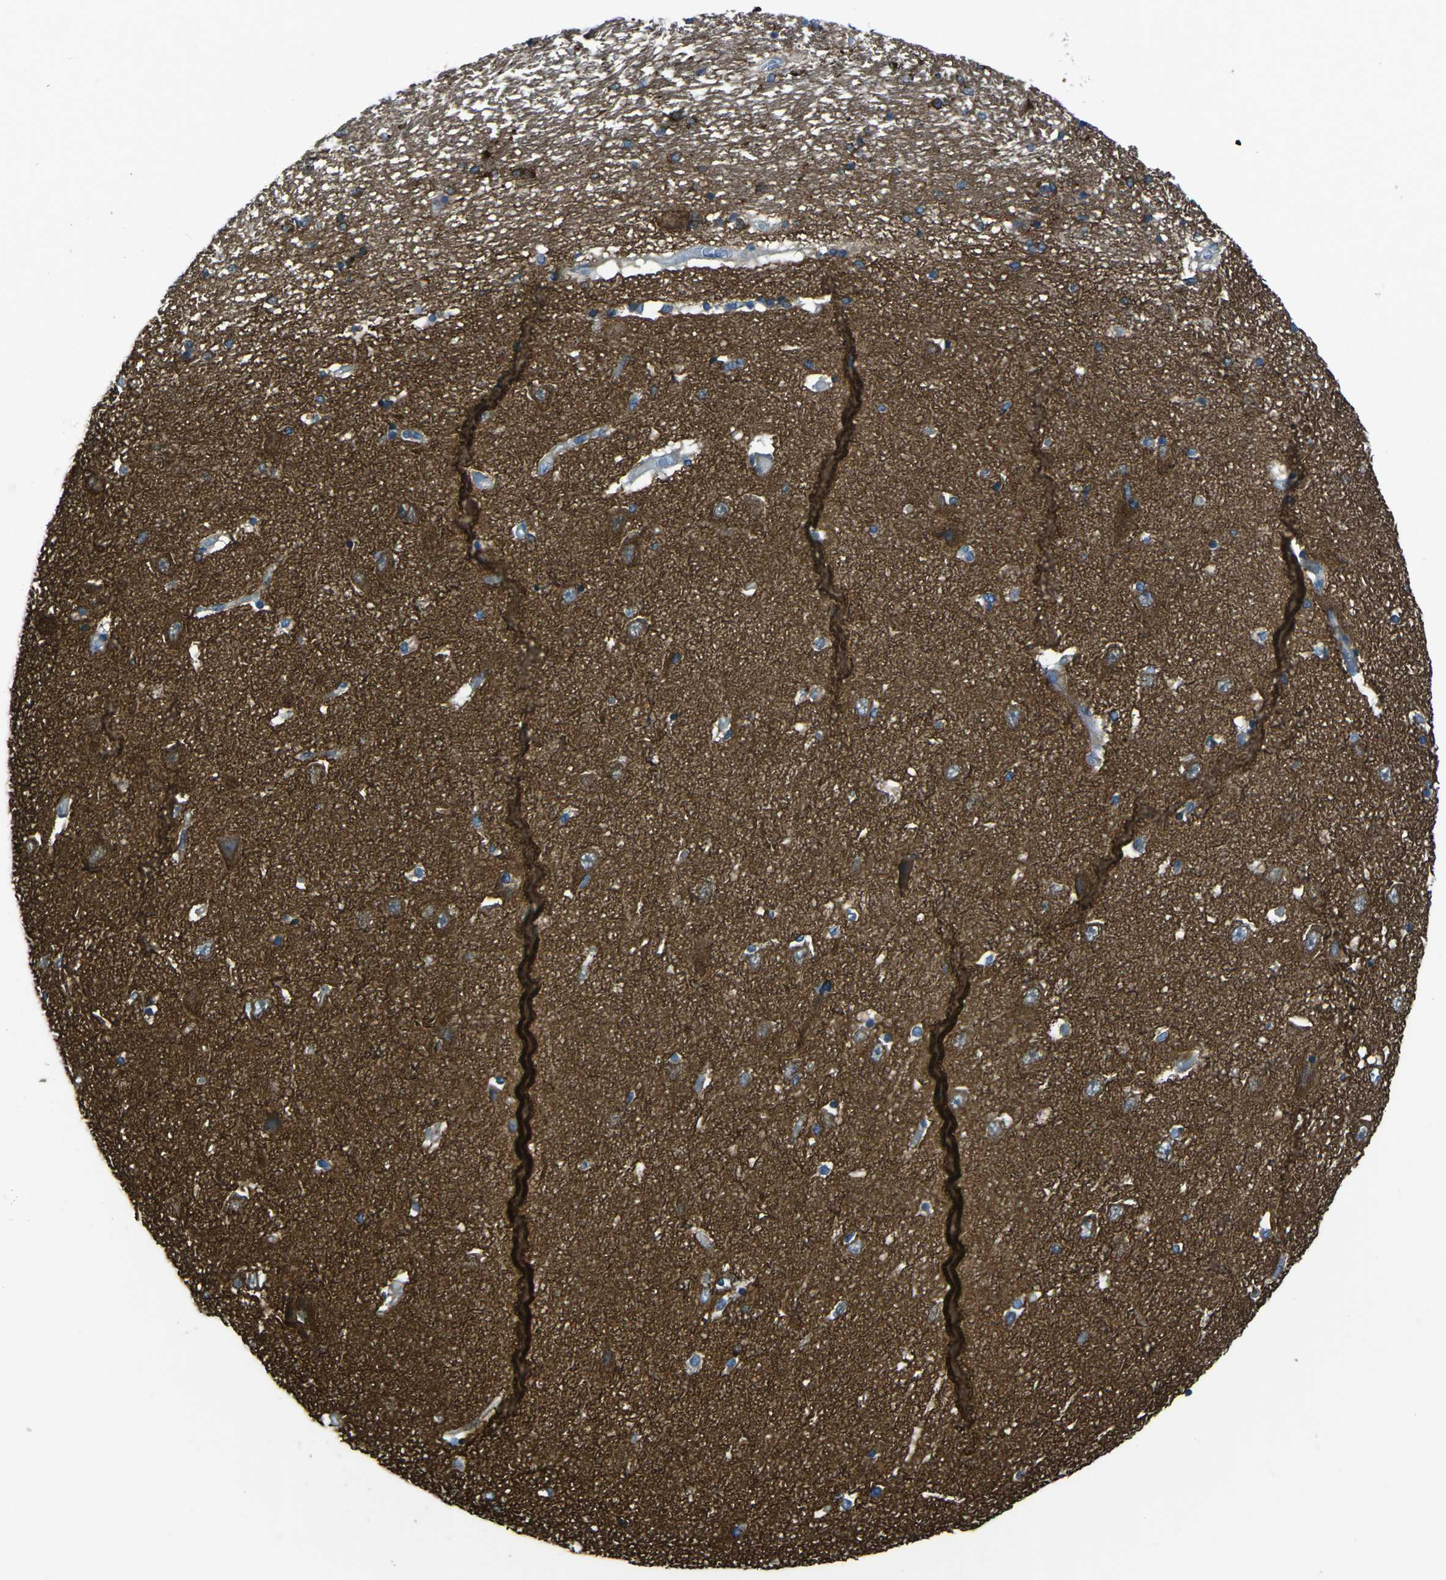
{"staining": {"intensity": "moderate", "quantity": "25%-75%", "location": "cytoplasmic/membranous"}, "tissue": "hippocampus", "cell_type": "Glial cells", "image_type": "normal", "snomed": [{"axis": "morphology", "description": "Normal tissue, NOS"}, {"axis": "topography", "description": "Hippocampus"}], "caption": "Immunohistochemical staining of unremarkable human hippocampus displays 25%-75% levels of moderate cytoplasmic/membranous protein expression in approximately 25%-75% of glial cells. (DAB IHC, brown staining for protein, blue staining for nuclei).", "gene": "CDK17", "patient": {"sex": "female", "age": 54}}